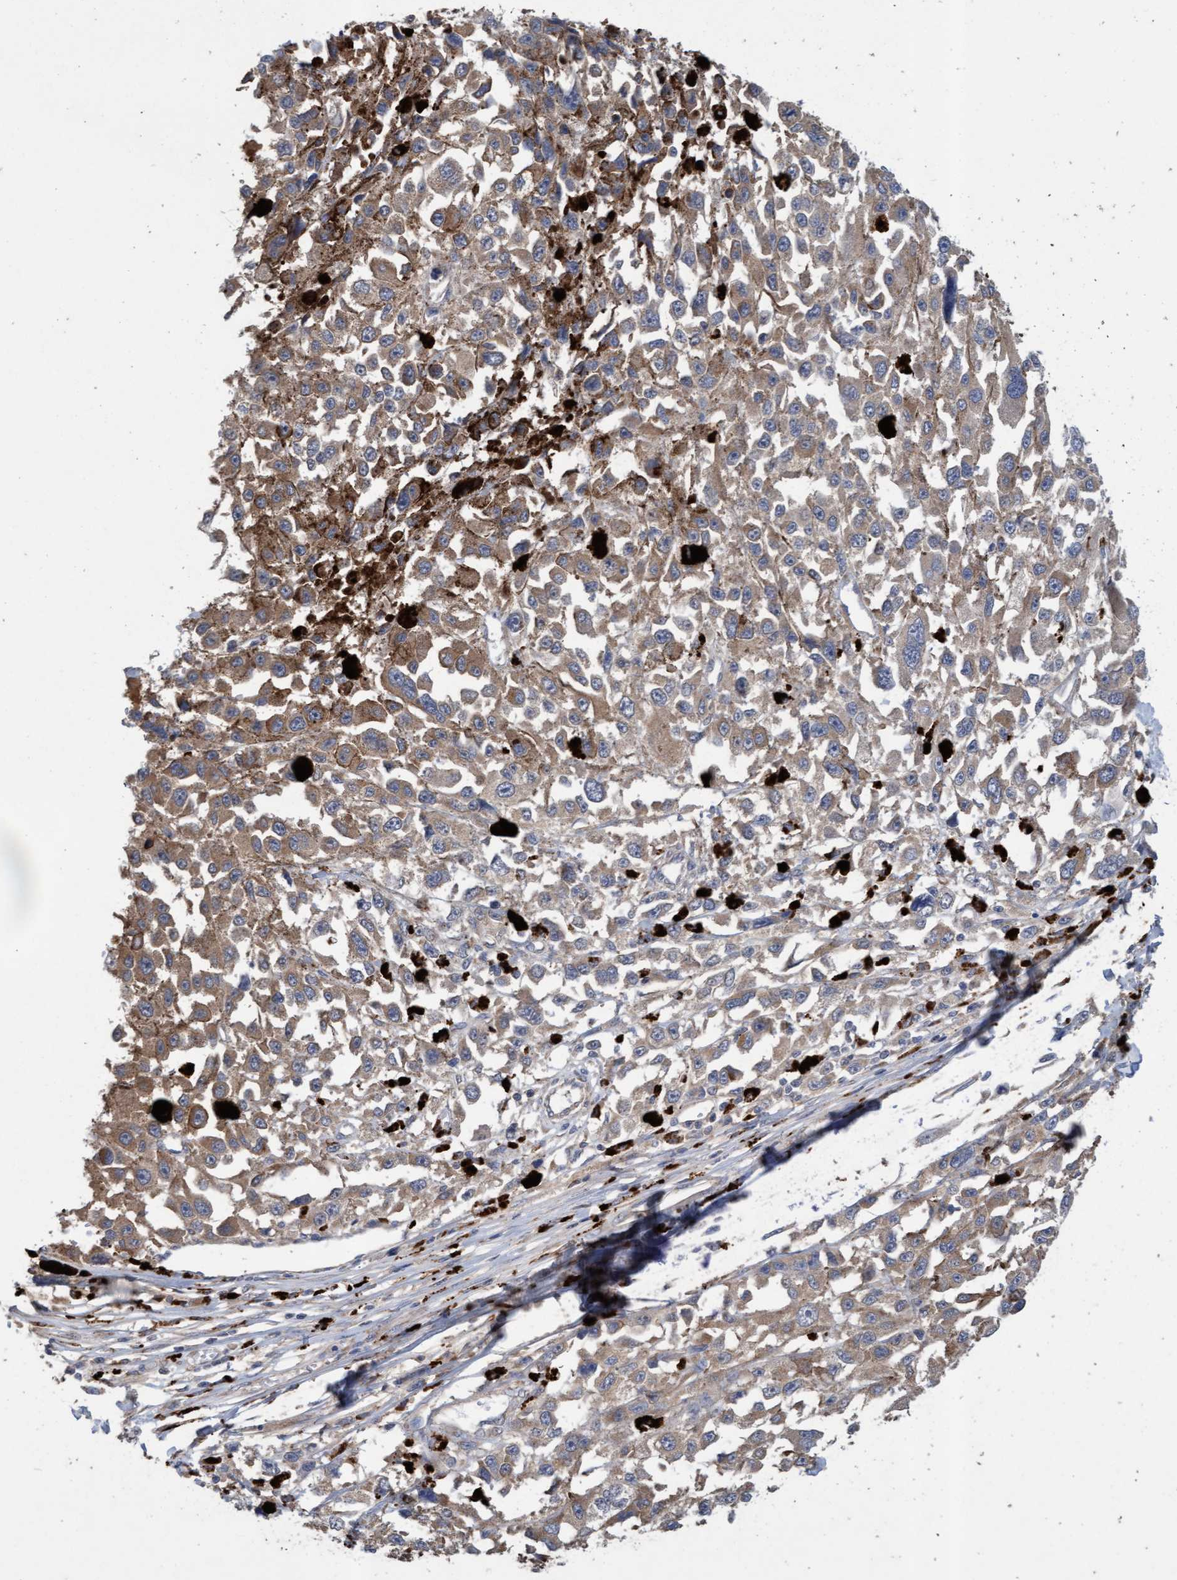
{"staining": {"intensity": "moderate", "quantity": ">75%", "location": "cytoplasmic/membranous"}, "tissue": "melanoma", "cell_type": "Tumor cells", "image_type": "cancer", "snomed": [{"axis": "morphology", "description": "Malignant melanoma, Metastatic site"}, {"axis": "topography", "description": "Lymph node"}], "caption": "Immunohistochemistry image of melanoma stained for a protein (brown), which exhibits medium levels of moderate cytoplasmic/membranous positivity in approximately >75% of tumor cells.", "gene": "ATPAF2", "patient": {"sex": "male", "age": 59}}